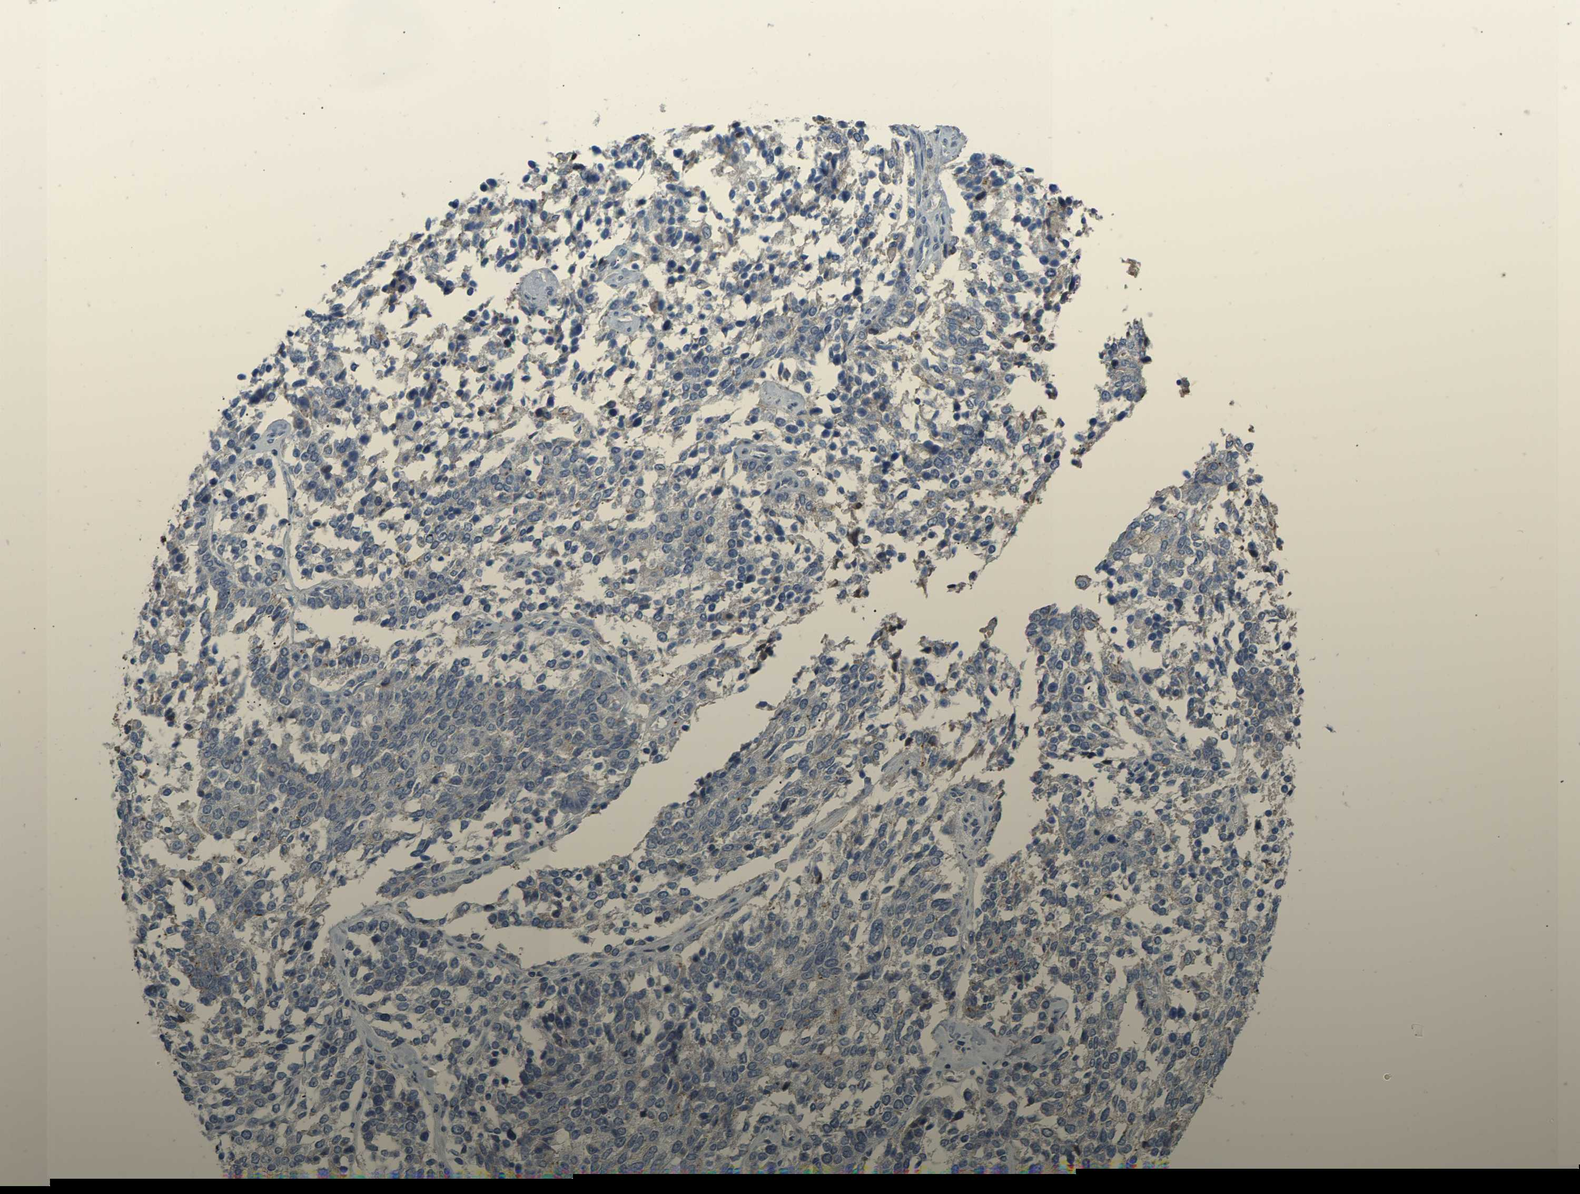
{"staining": {"intensity": "negative", "quantity": "none", "location": "none"}, "tissue": "ovarian cancer", "cell_type": "Tumor cells", "image_type": "cancer", "snomed": [{"axis": "morphology", "description": "Cystadenocarcinoma, serous, NOS"}, {"axis": "topography", "description": "Ovary"}], "caption": "An immunohistochemistry (IHC) image of serous cystadenocarcinoma (ovarian) is shown. There is no staining in tumor cells of serous cystadenocarcinoma (ovarian).", "gene": "ZNF449", "patient": {"sex": "female", "age": 44}}